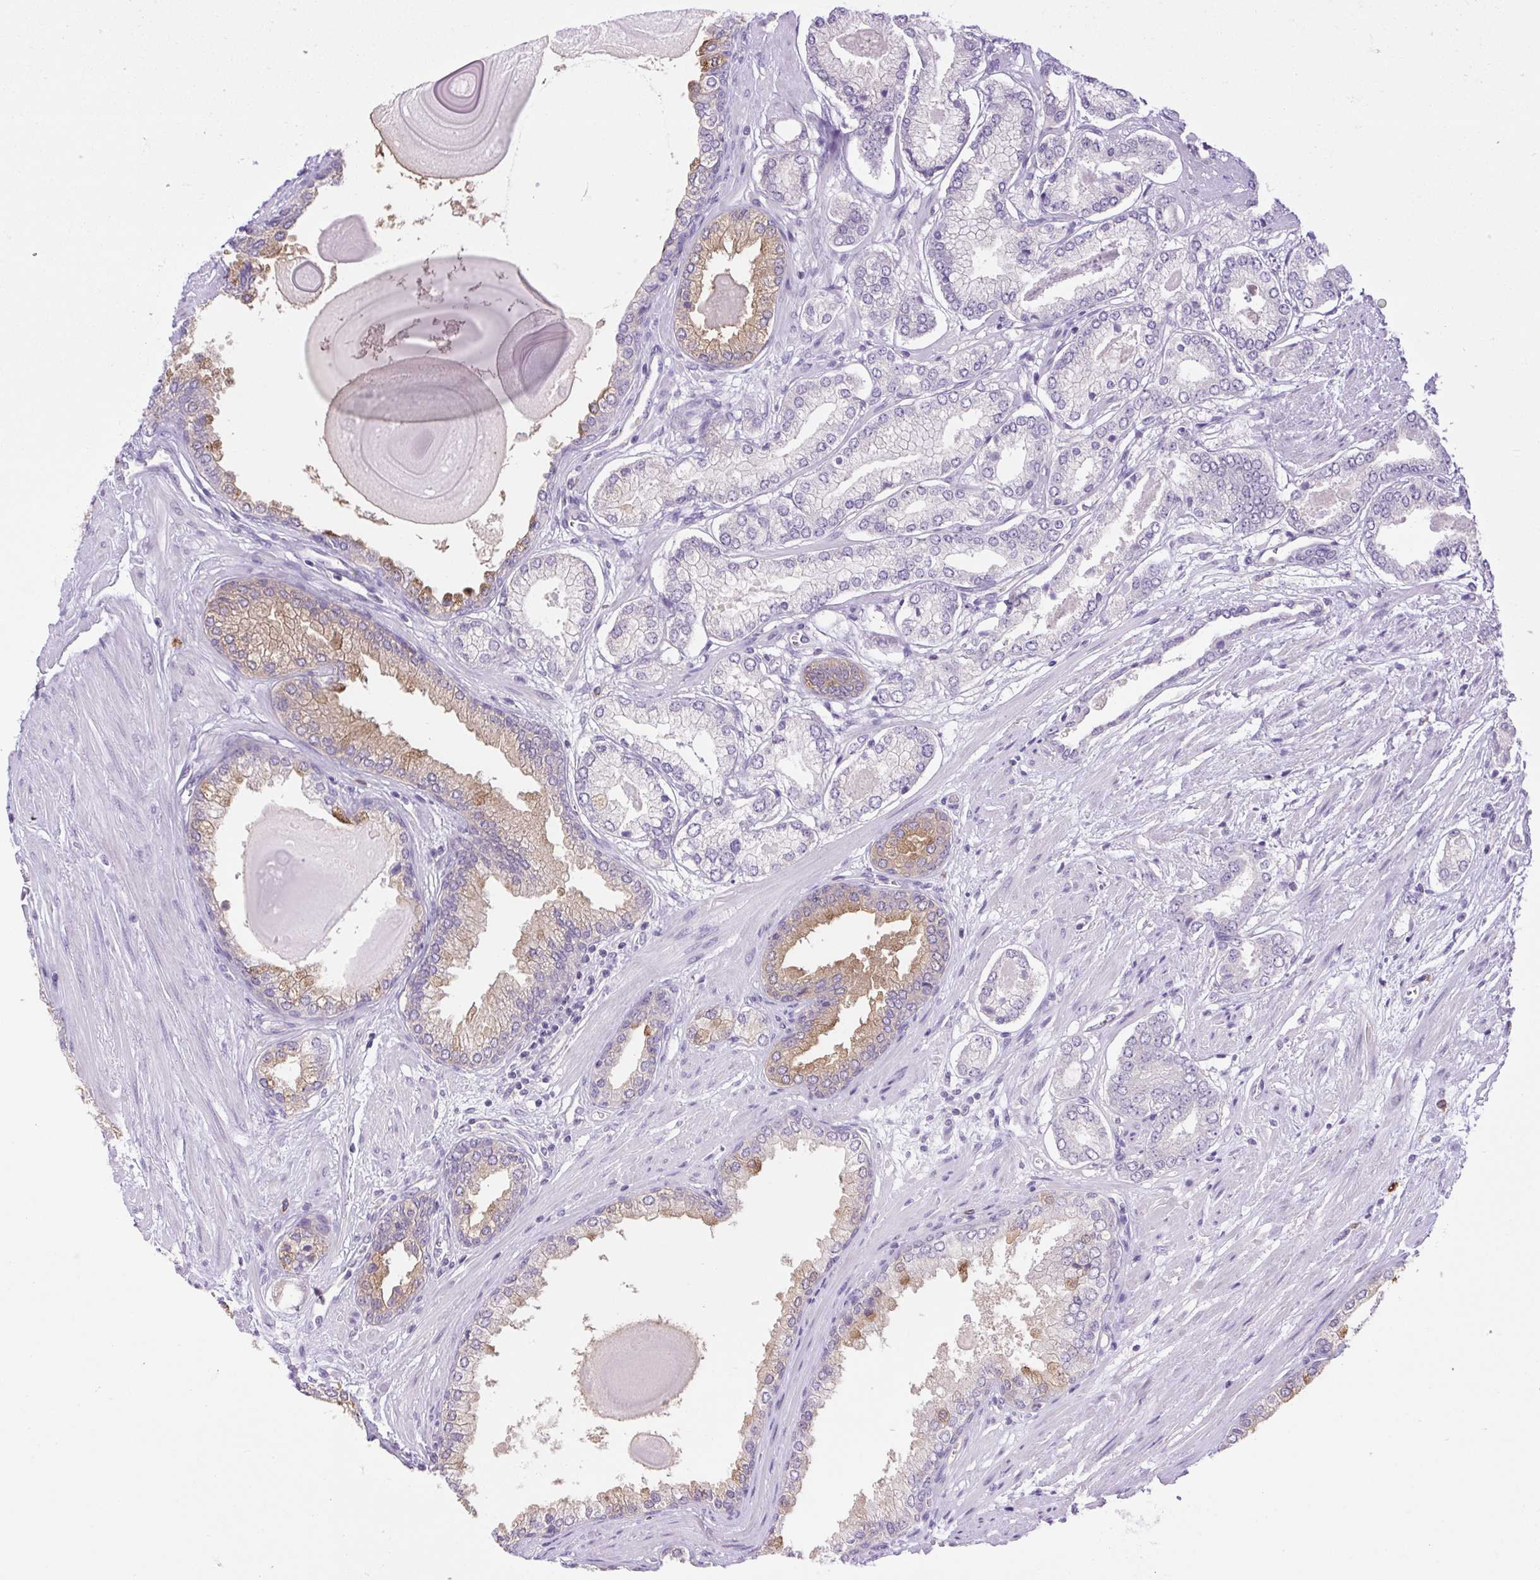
{"staining": {"intensity": "weak", "quantity": "<25%", "location": "cytoplasmic/membranous"}, "tissue": "prostate cancer", "cell_type": "Tumor cells", "image_type": "cancer", "snomed": [{"axis": "morphology", "description": "Adenocarcinoma, Low grade"}, {"axis": "topography", "description": "Prostate"}], "caption": "Image shows no protein positivity in tumor cells of low-grade adenocarcinoma (prostate) tissue. Nuclei are stained in blue.", "gene": "FAM177B", "patient": {"sex": "male", "age": 64}}